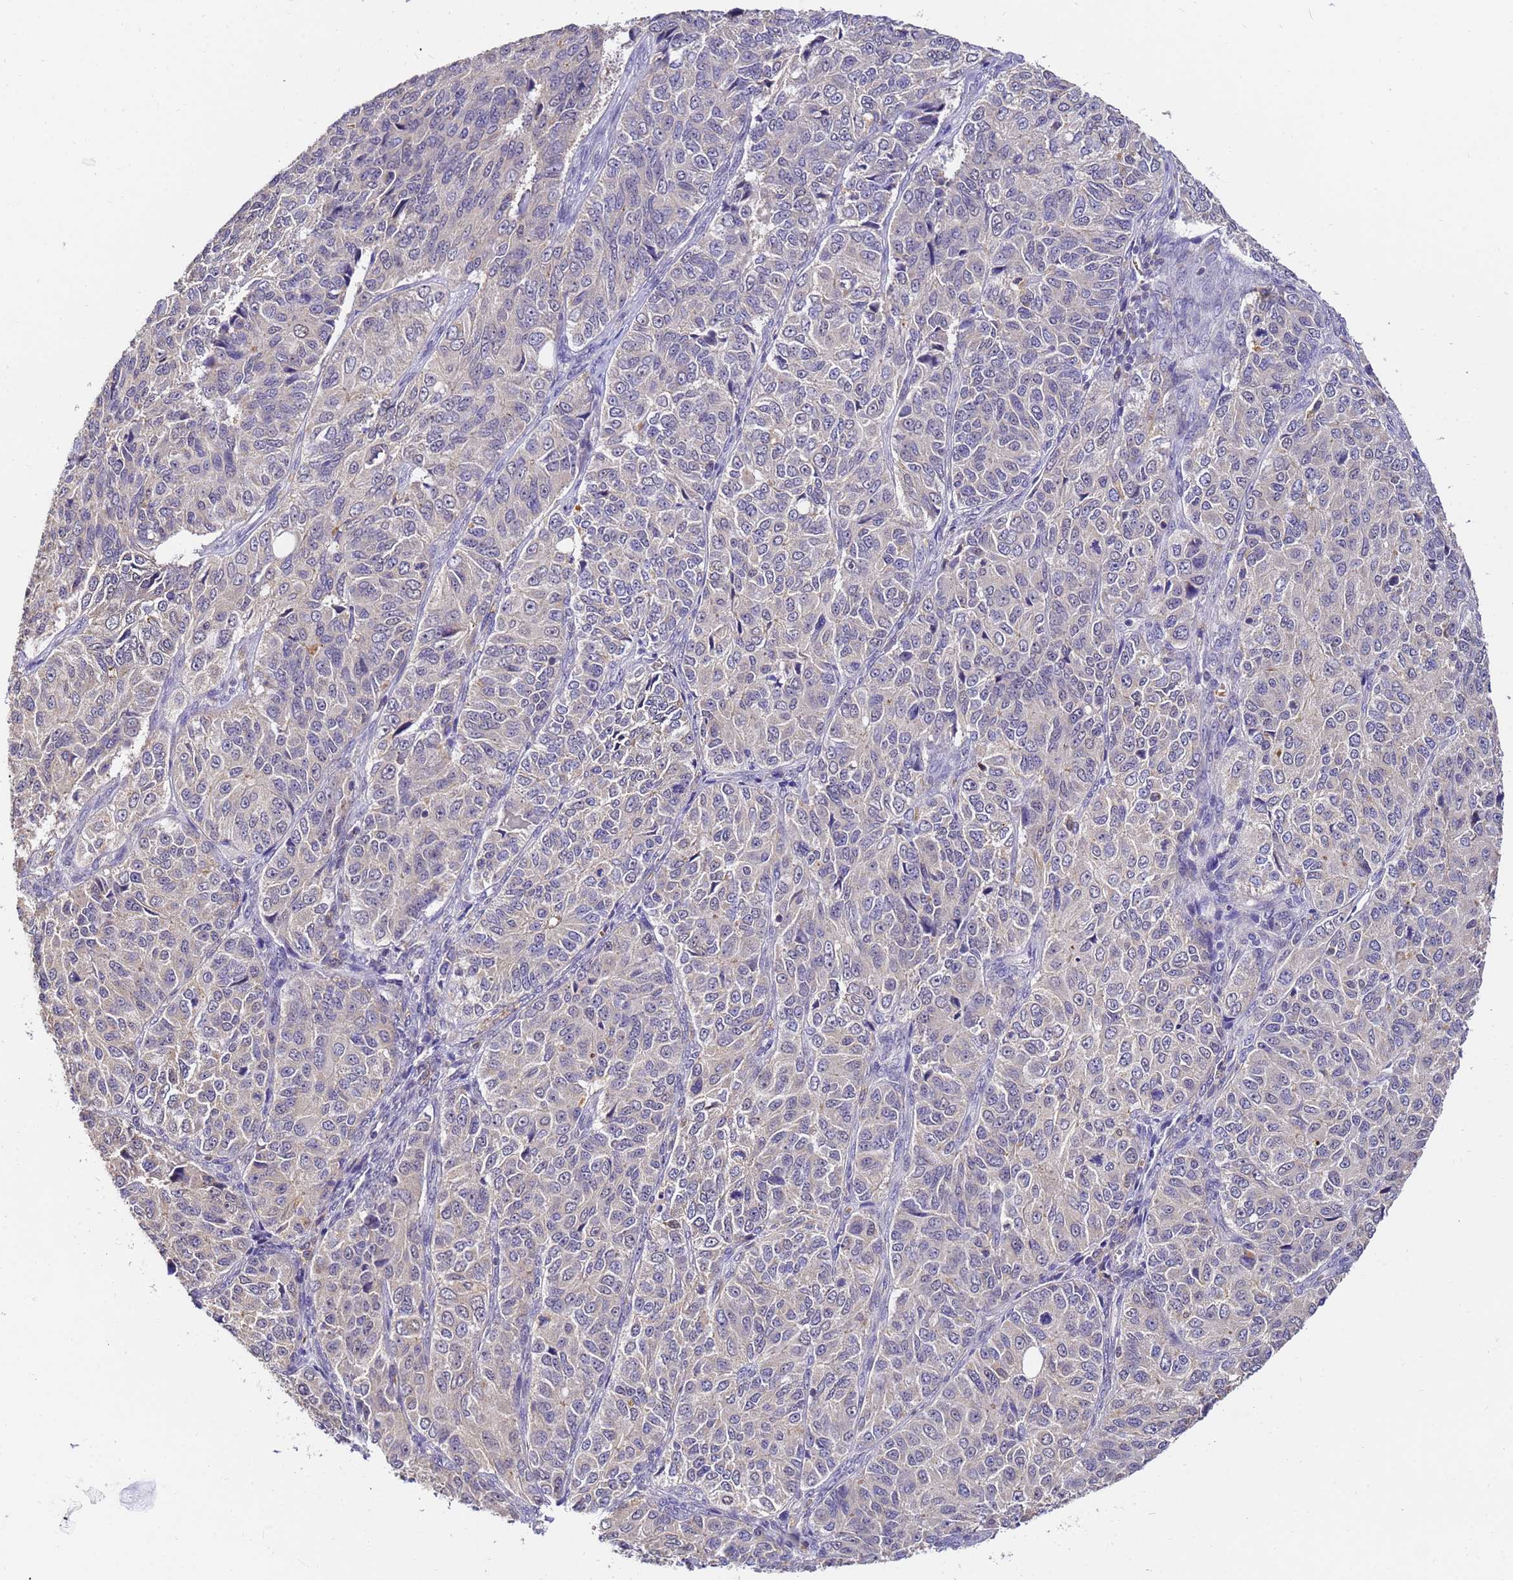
{"staining": {"intensity": "negative", "quantity": "none", "location": "none"}, "tissue": "ovarian cancer", "cell_type": "Tumor cells", "image_type": "cancer", "snomed": [{"axis": "morphology", "description": "Carcinoma, endometroid"}, {"axis": "topography", "description": "Ovary"}], "caption": "A histopathology image of human ovarian cancer (endometroid carcinoma) is negative for staining in tumor cells.", "gene": "ARL8B", "patient": {"sex": "female", "age": 51}}